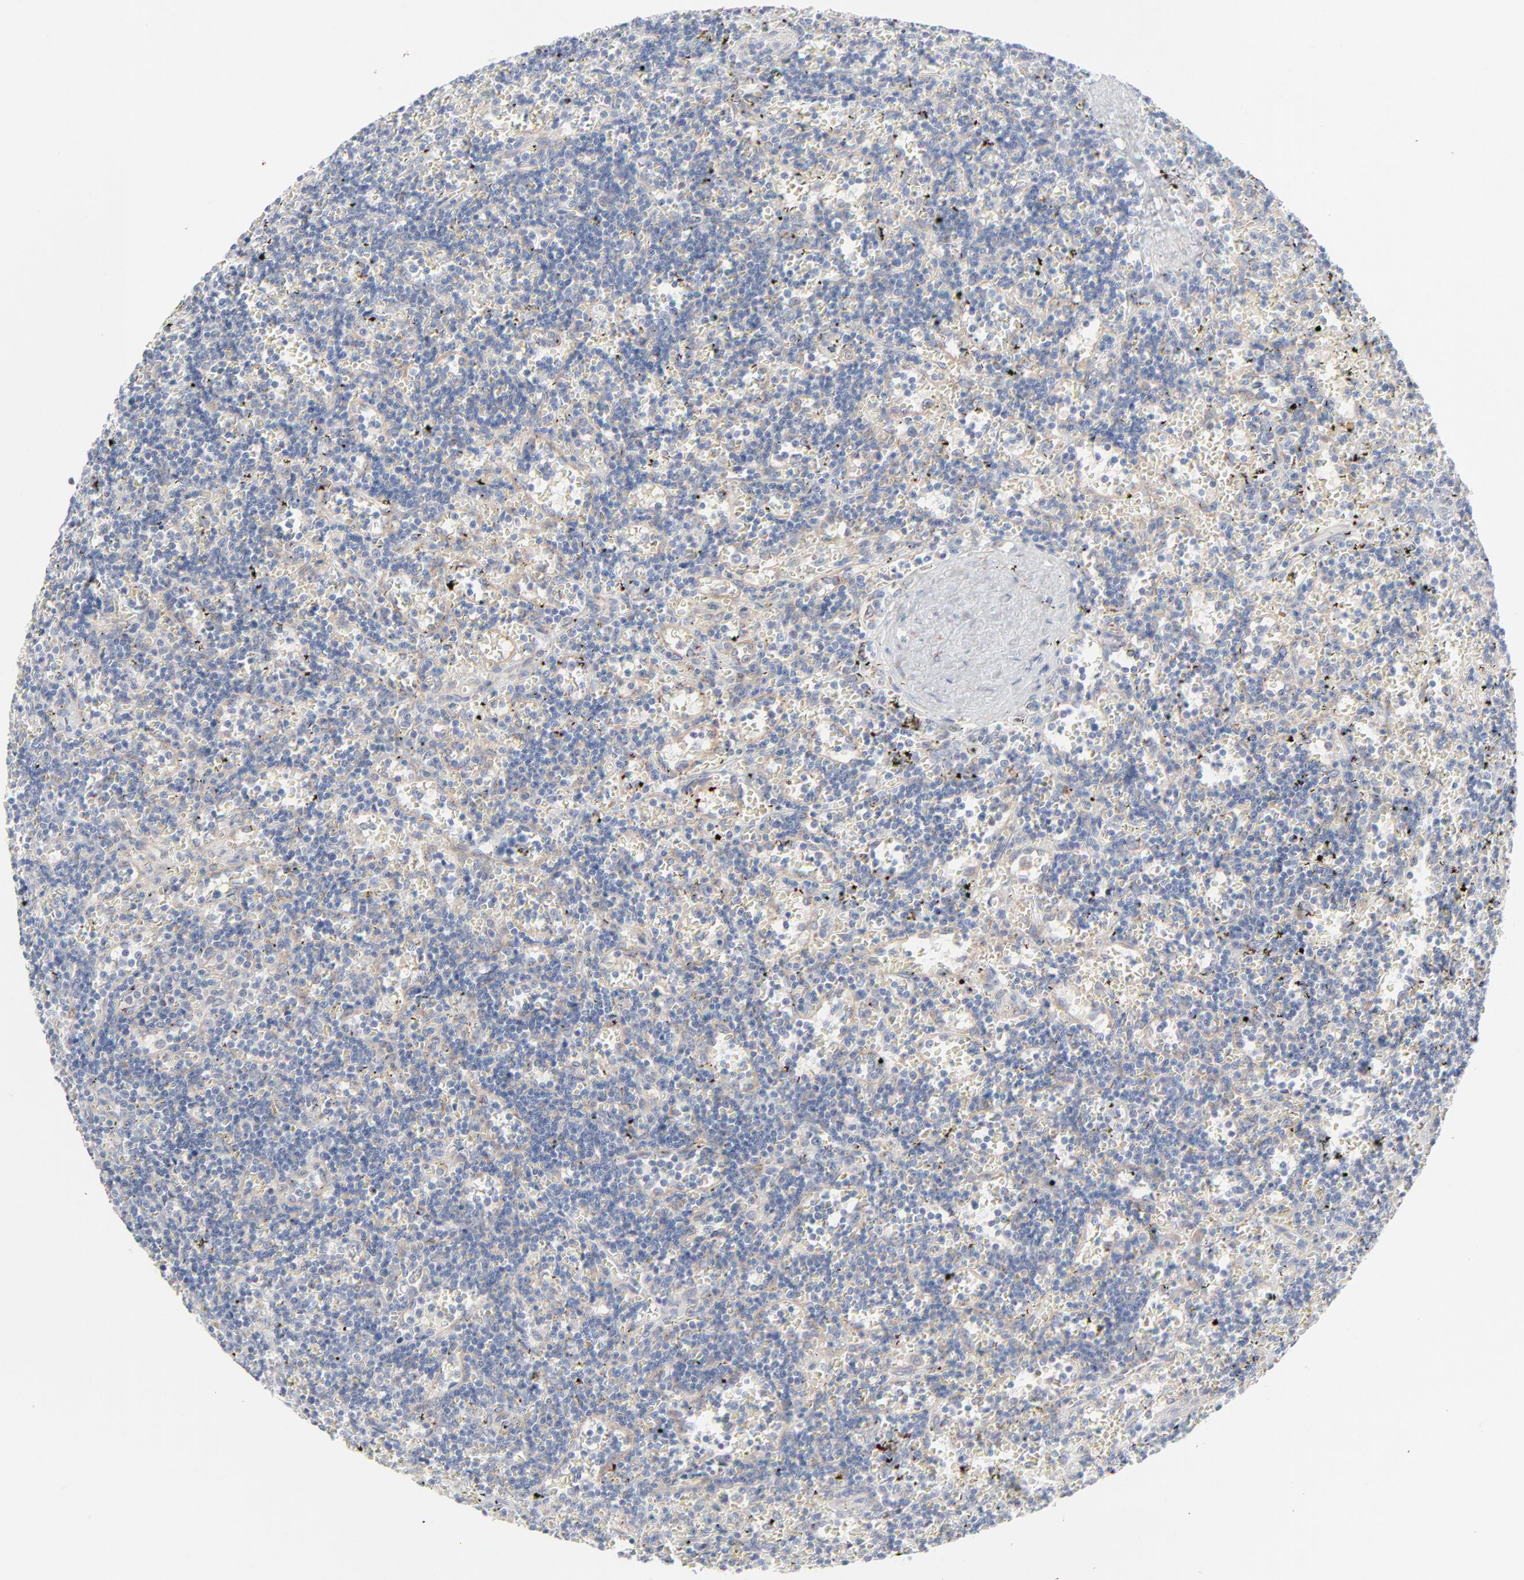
{"staining": {"intensity": "negative", "quantity": "none", "location": "none"}, "tissue": "lymphoma", "cell_type": "Tumor cells", "image_type": "cancer", "snomed": [{"axis": "morphology", "description": "Malignant lymphoma, non-Hodgkin's type, Low grade"}, {"axis": "topography", "description": "Spleen"}], "caption": "IHC of human lymphoma exhibits no staining in tumor cells. (Stains: DAB (3,3'-diaminobenzidine) IHC with hematoxylin counter stain, Microscopy: brightfield microscopy at high magnification).", "gene": "KDSR", "patient": {"sex": "male", "age": 60}}